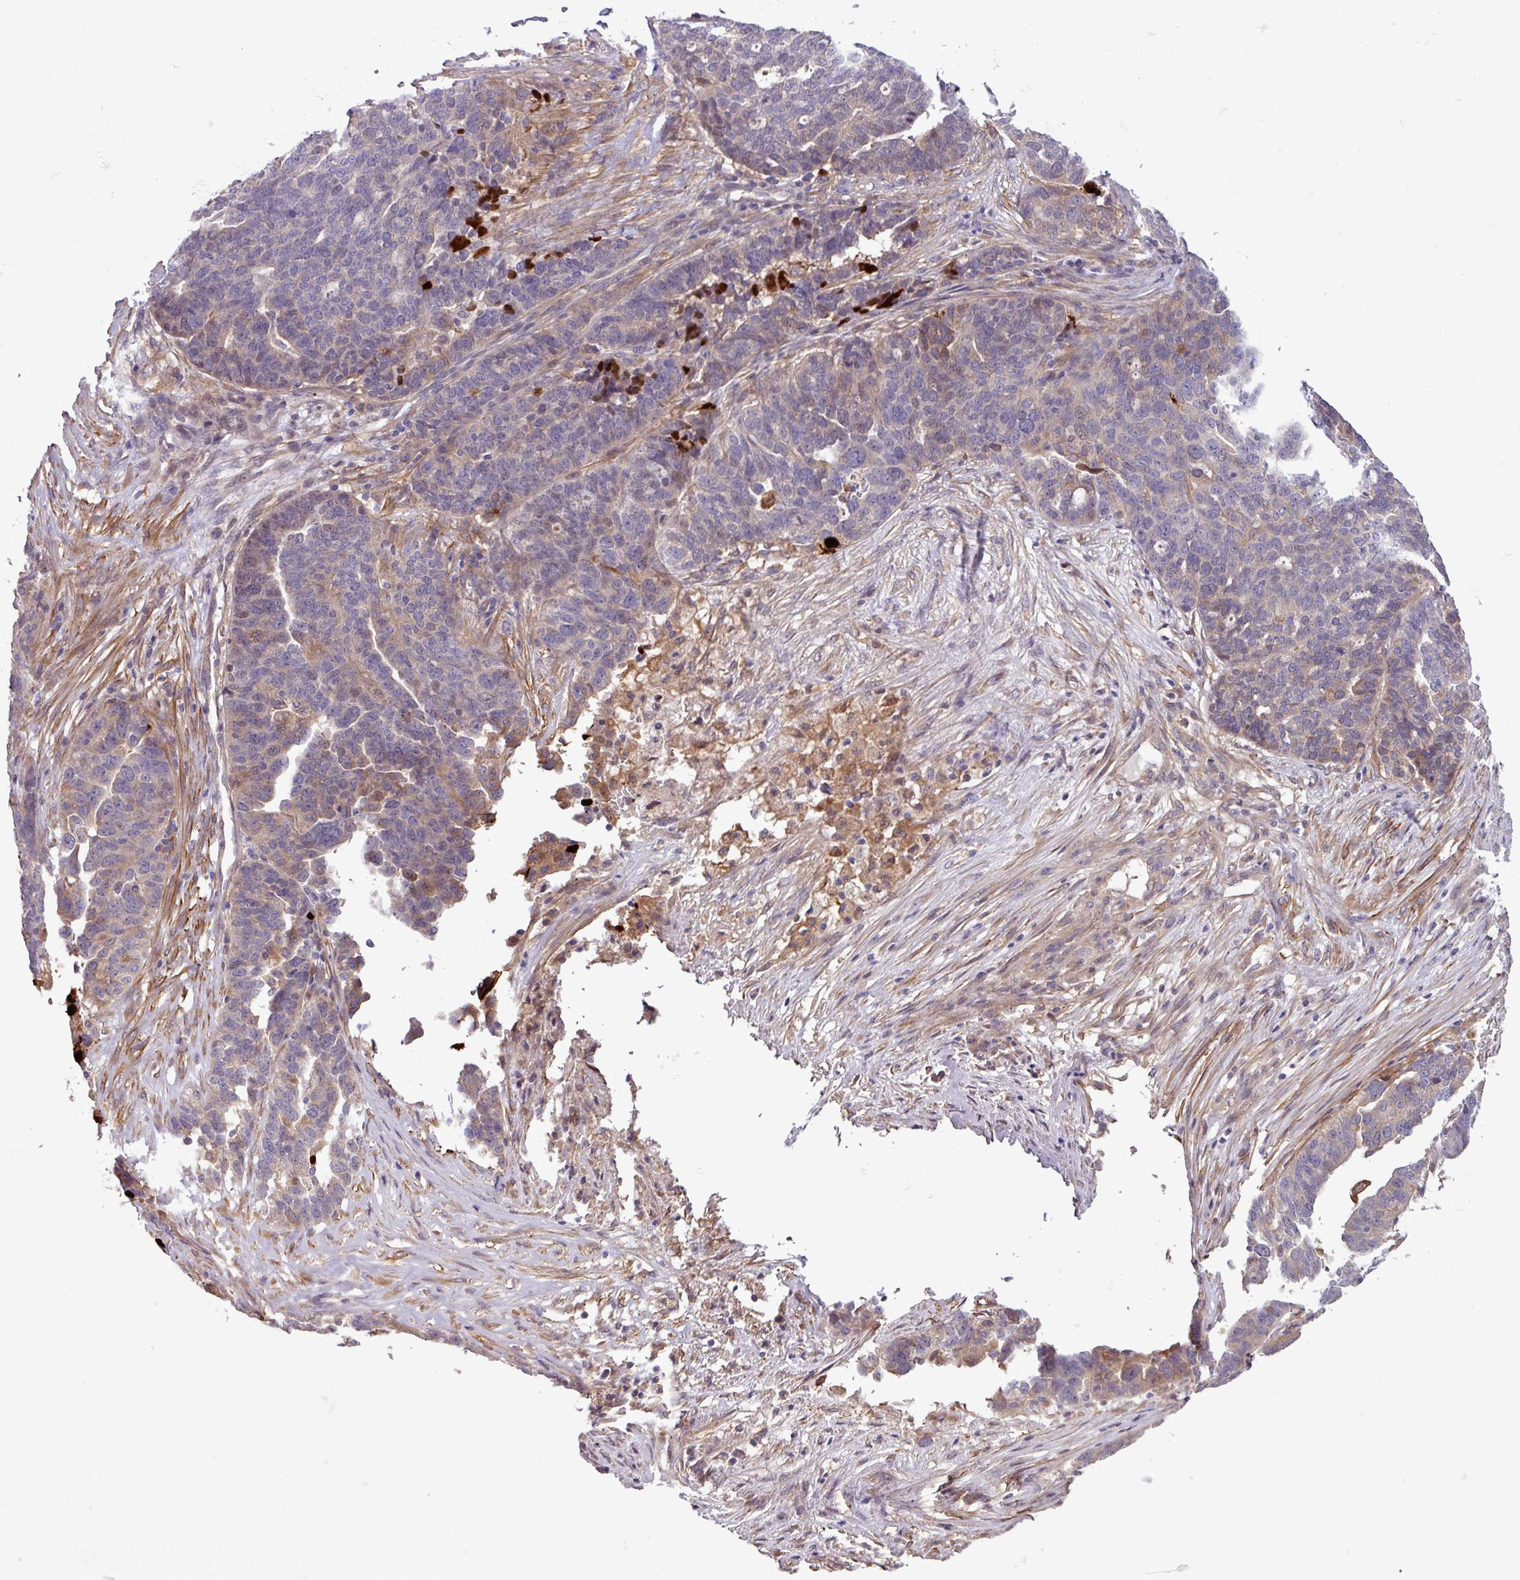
{"staining": {"intensity": "weak", "quantity": "<25%", "location": "cytoplasmic/membranous"}, "tissue": "ovarian cancer", "cell_type": "Tumor cells", "image_type": "cancer", "snomed": [{"axis": "morphology", "description": "Cystadenocarcinoma, serous, NOS"}, {"axis": "topography", "description": "Ovary"}], "caption": "Ovarian serous cystadenocarcinoma was stained to show a protein in brown. There is no significant staining in tumor cells.", "gene": "PCED1A", "patient": {"sex": "female", "age": 59}}